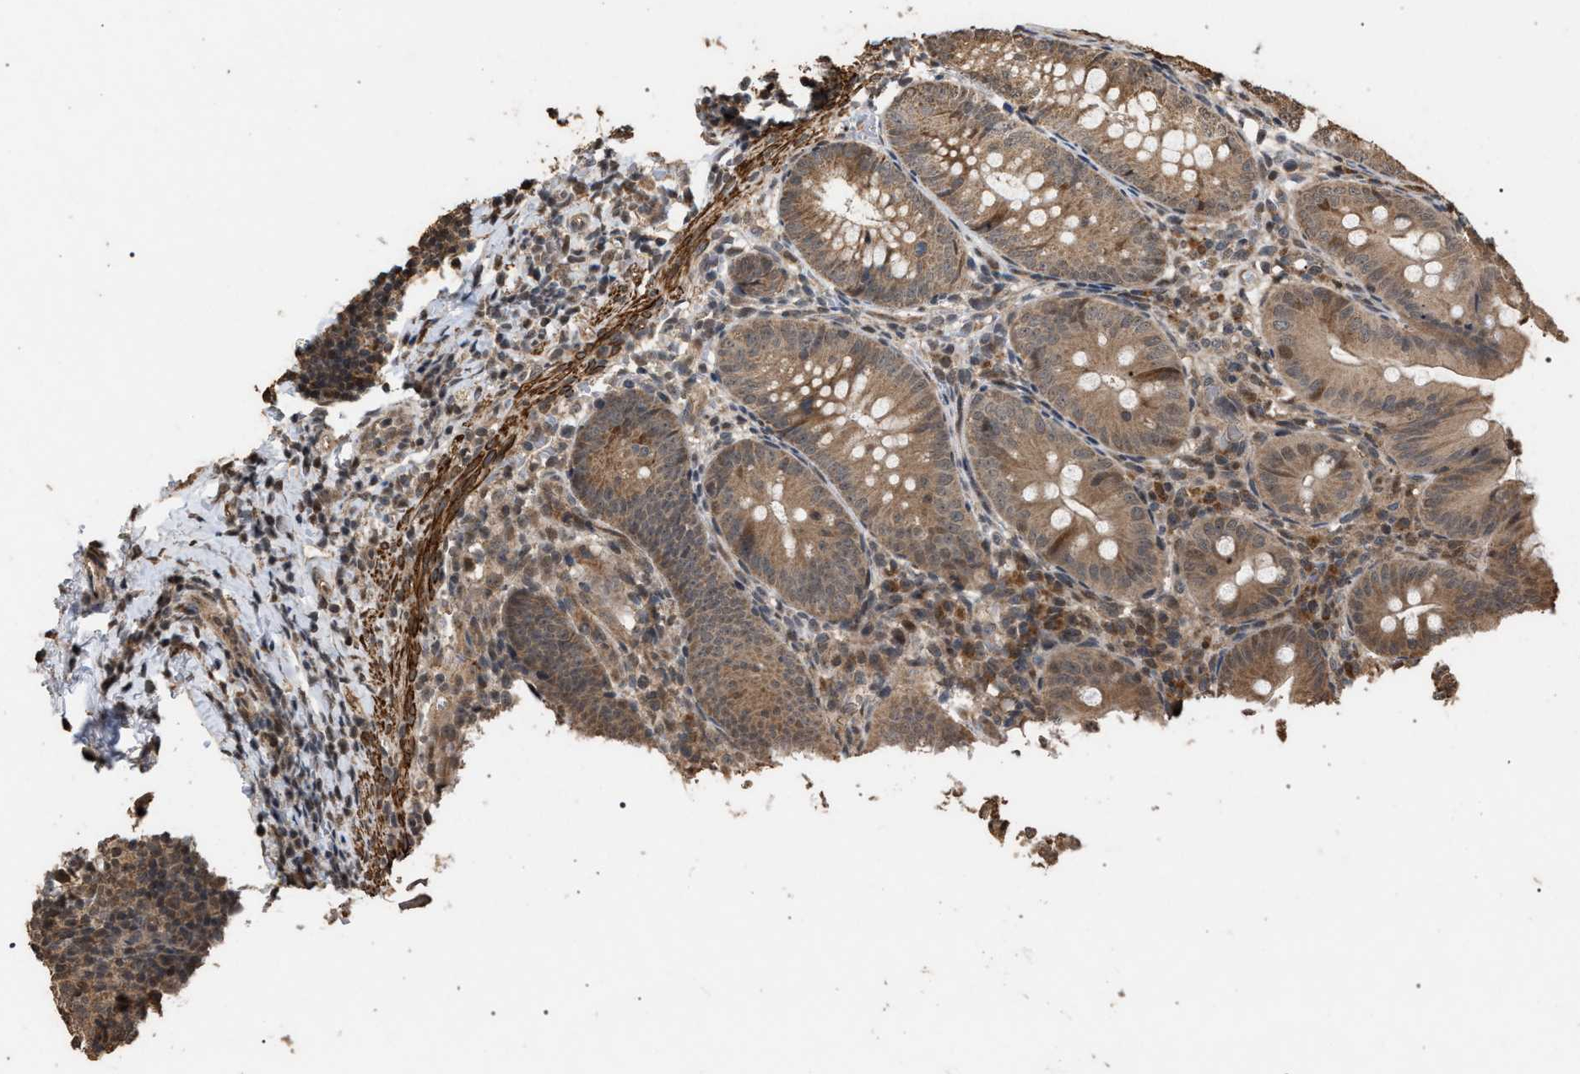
{"staining": {"intensity": "moderate", "quantity": ">75%", "location": "cytoplasmic/membranous"}, "tissue": "appendix", "cell_type": "Glandular cells", "image_type": "normal", "snomed": [{"axis": "morphology", "description": "Normal tissue, NOS"}, {"axis": "topography", "description": "Appendix"}], "caption": "IHC histopathology image of benign appendix: appendix stained using immunohistochemistry (IHC) shows medium levels of moderate protein expression localized specifically in the cytoplasmic/membranous of glandular cells, appearing as a cytoplasmic/membranous brown color.", "gene": "NAA35", "patient": {"sex": "male", "age": 1}}